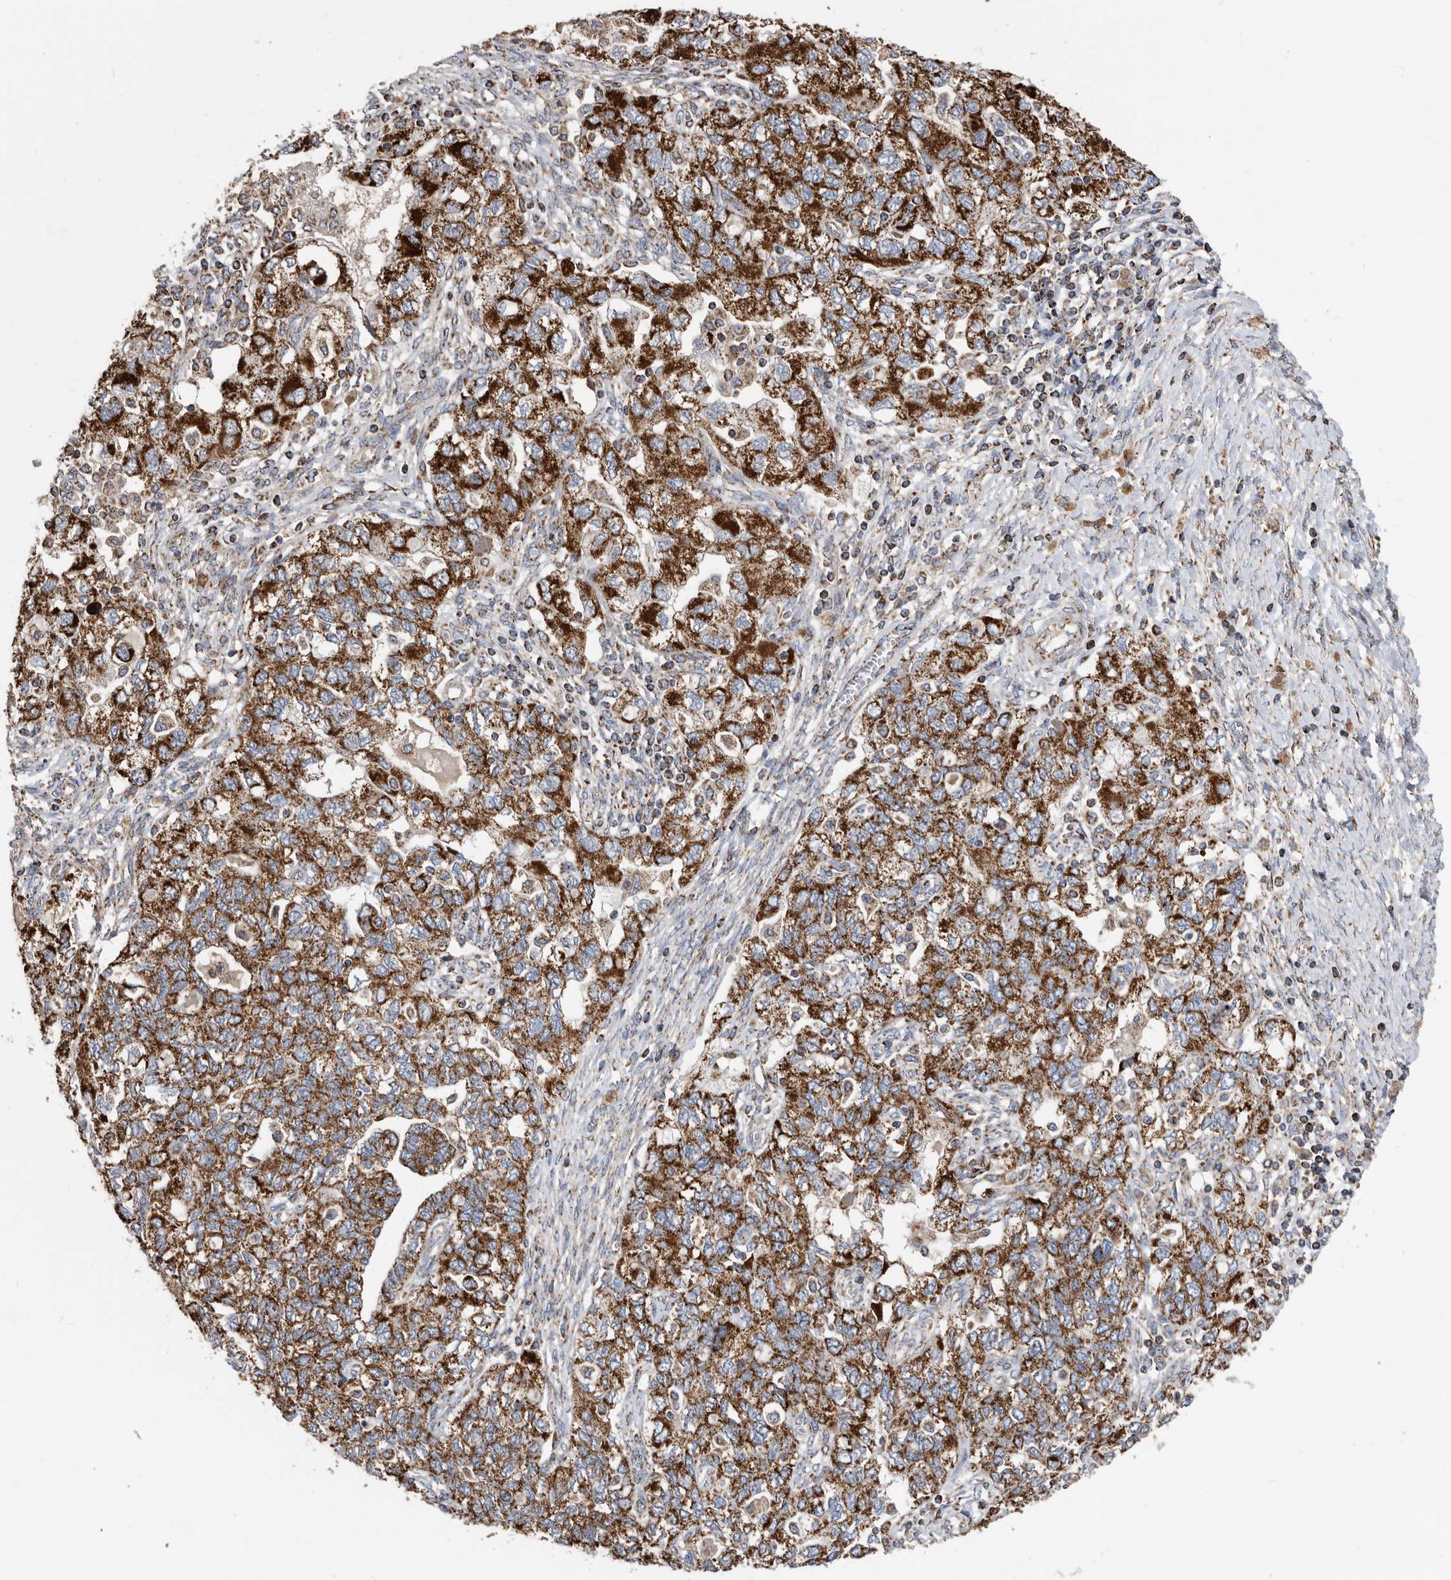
{"staining": {"intensity": "strong", "quantity": ">75%", "location": "cytoplasmic/membranous"}, "tissue": "ovarian cancer", "cell_type": "Tumor cells", "image_type": "cancer", "snomed": [{"axis": "morphology", "description": "Carcinoma, NOS"}, {"axis": "morphology", "description": "Cystadenocarcinoma, serous, NOS"}, {"axis": "topography", "description": "Ovary"}], "caption": "Approximately >75% of tumor cells in ovarian serous cystadenocarcinoma demonstrate strong cytoplasmic/membranous protein positivity as visualized by brown immunohistochemical staining.", "gene": "WFDC1", "patient": {"sex": "female", "age": 69}}